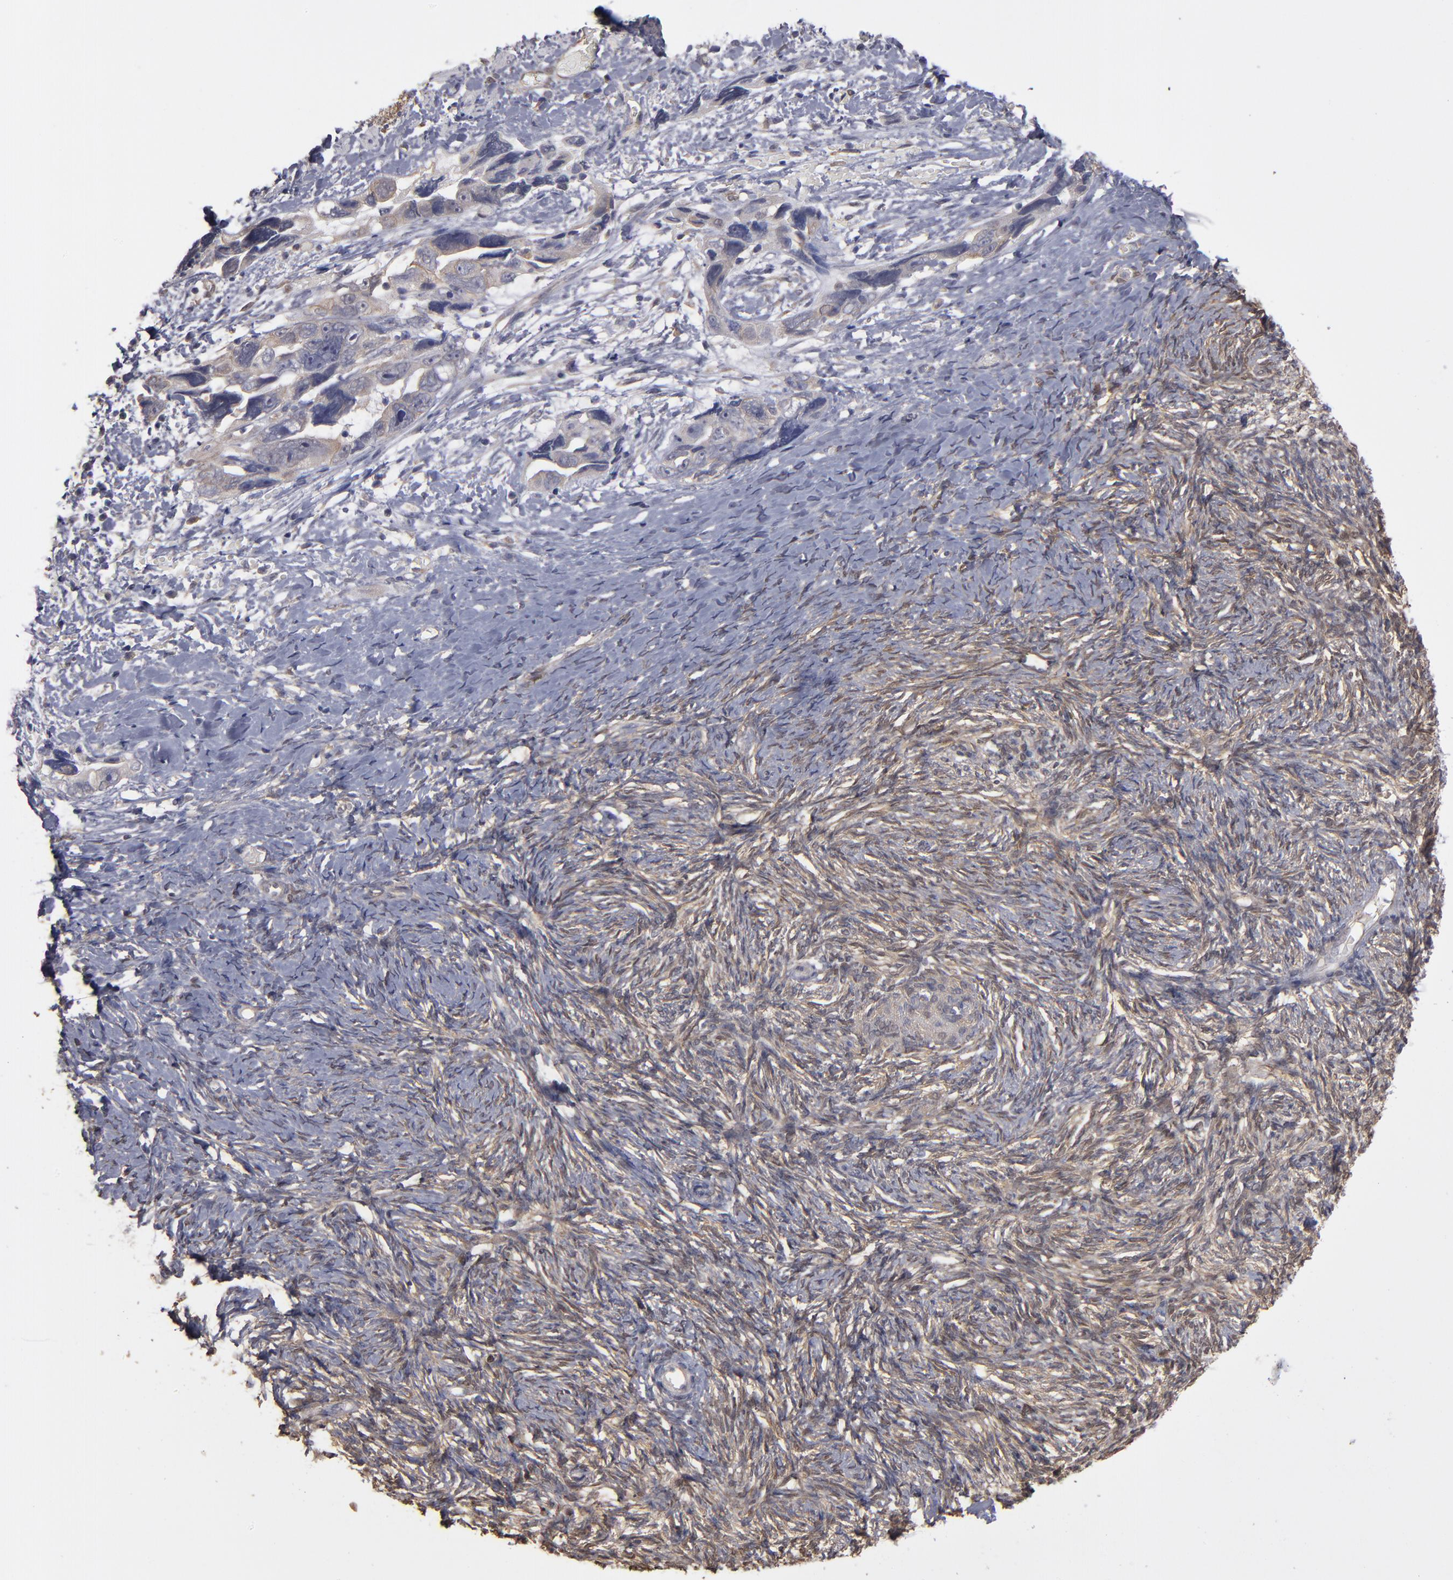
{"staining": {"intensity": "weak", "quantity": ">75%", "location": "cytoplasmic/membranous"}, "tissue": "ovarian cancer", "cell_type": "Tumor cells", "image_type": "cancer", "snomed": [{"axis": "morphology", "description": "Normal tissue, NOS"}, {"axis": "morphology", "description": "Cystadenocarcinoma, serous, NOS"}, {"axis": "topography", "description": "Ovary"}], "caption": "Protein expression analysis of human ovarian cancer reveals weak cytoplasmic/membranous staining in about >75% of tumor cells.", "gene": "NDRG2", "patient": {"sex": "female", "age": 62}}